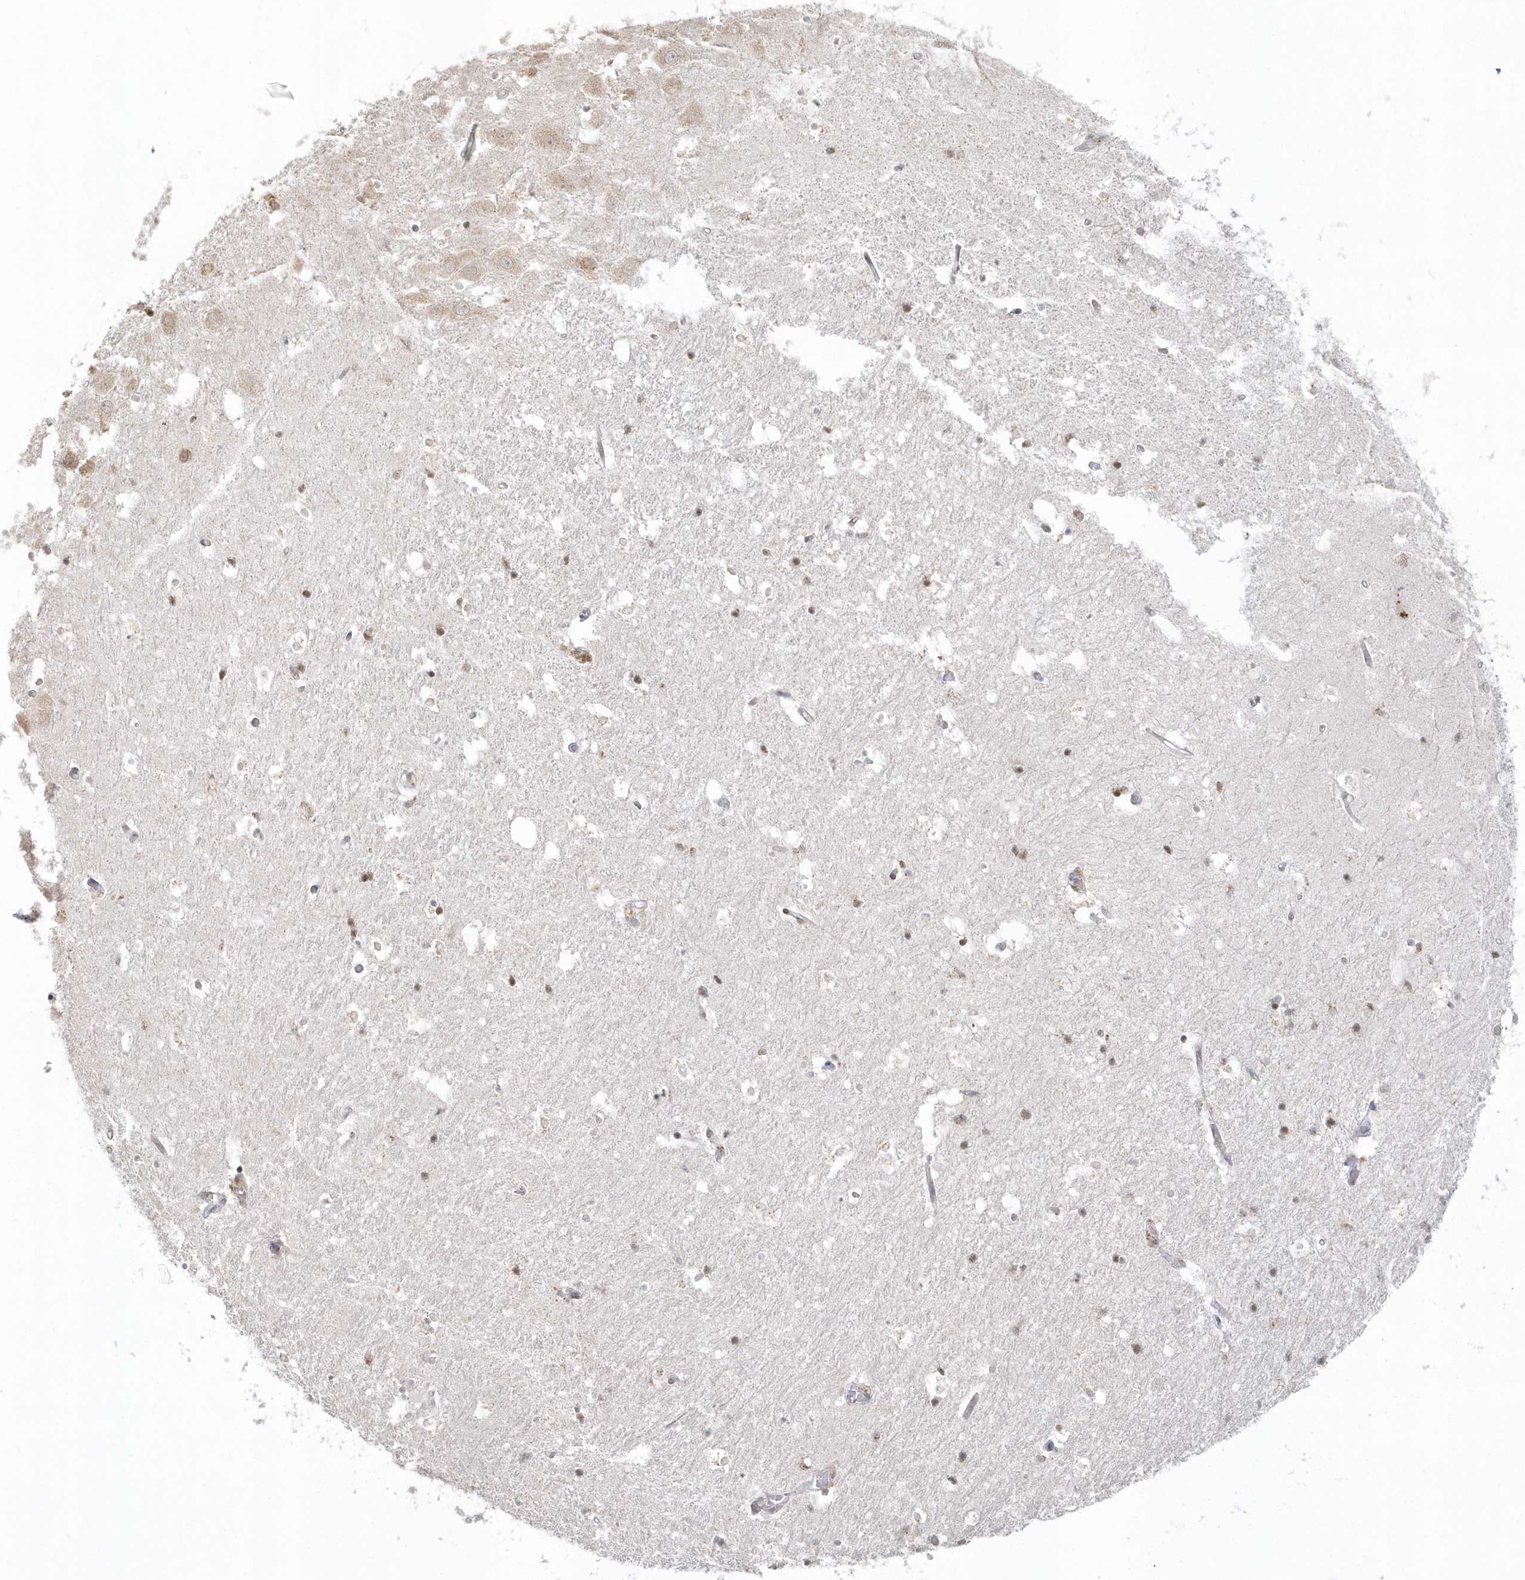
{"staining": {"intensity": "weak", "quantity": "<25%", "location": "cytoplasmic/membranous,nuclear"}, "tissue": "hippocampus", "cell_type": "Glial cells", "image_type": "normal", "snomed": [{"axis": "morphology", "description": "Normal tissue, NOS"}, {"axis": "topography", "description": "Hippocampus"}], "caption": "Glial cells show no significant protein expression in unremarkable hippocampus.", "gene": "DHFR", "patient": {"sex": "female", "age": 52}}